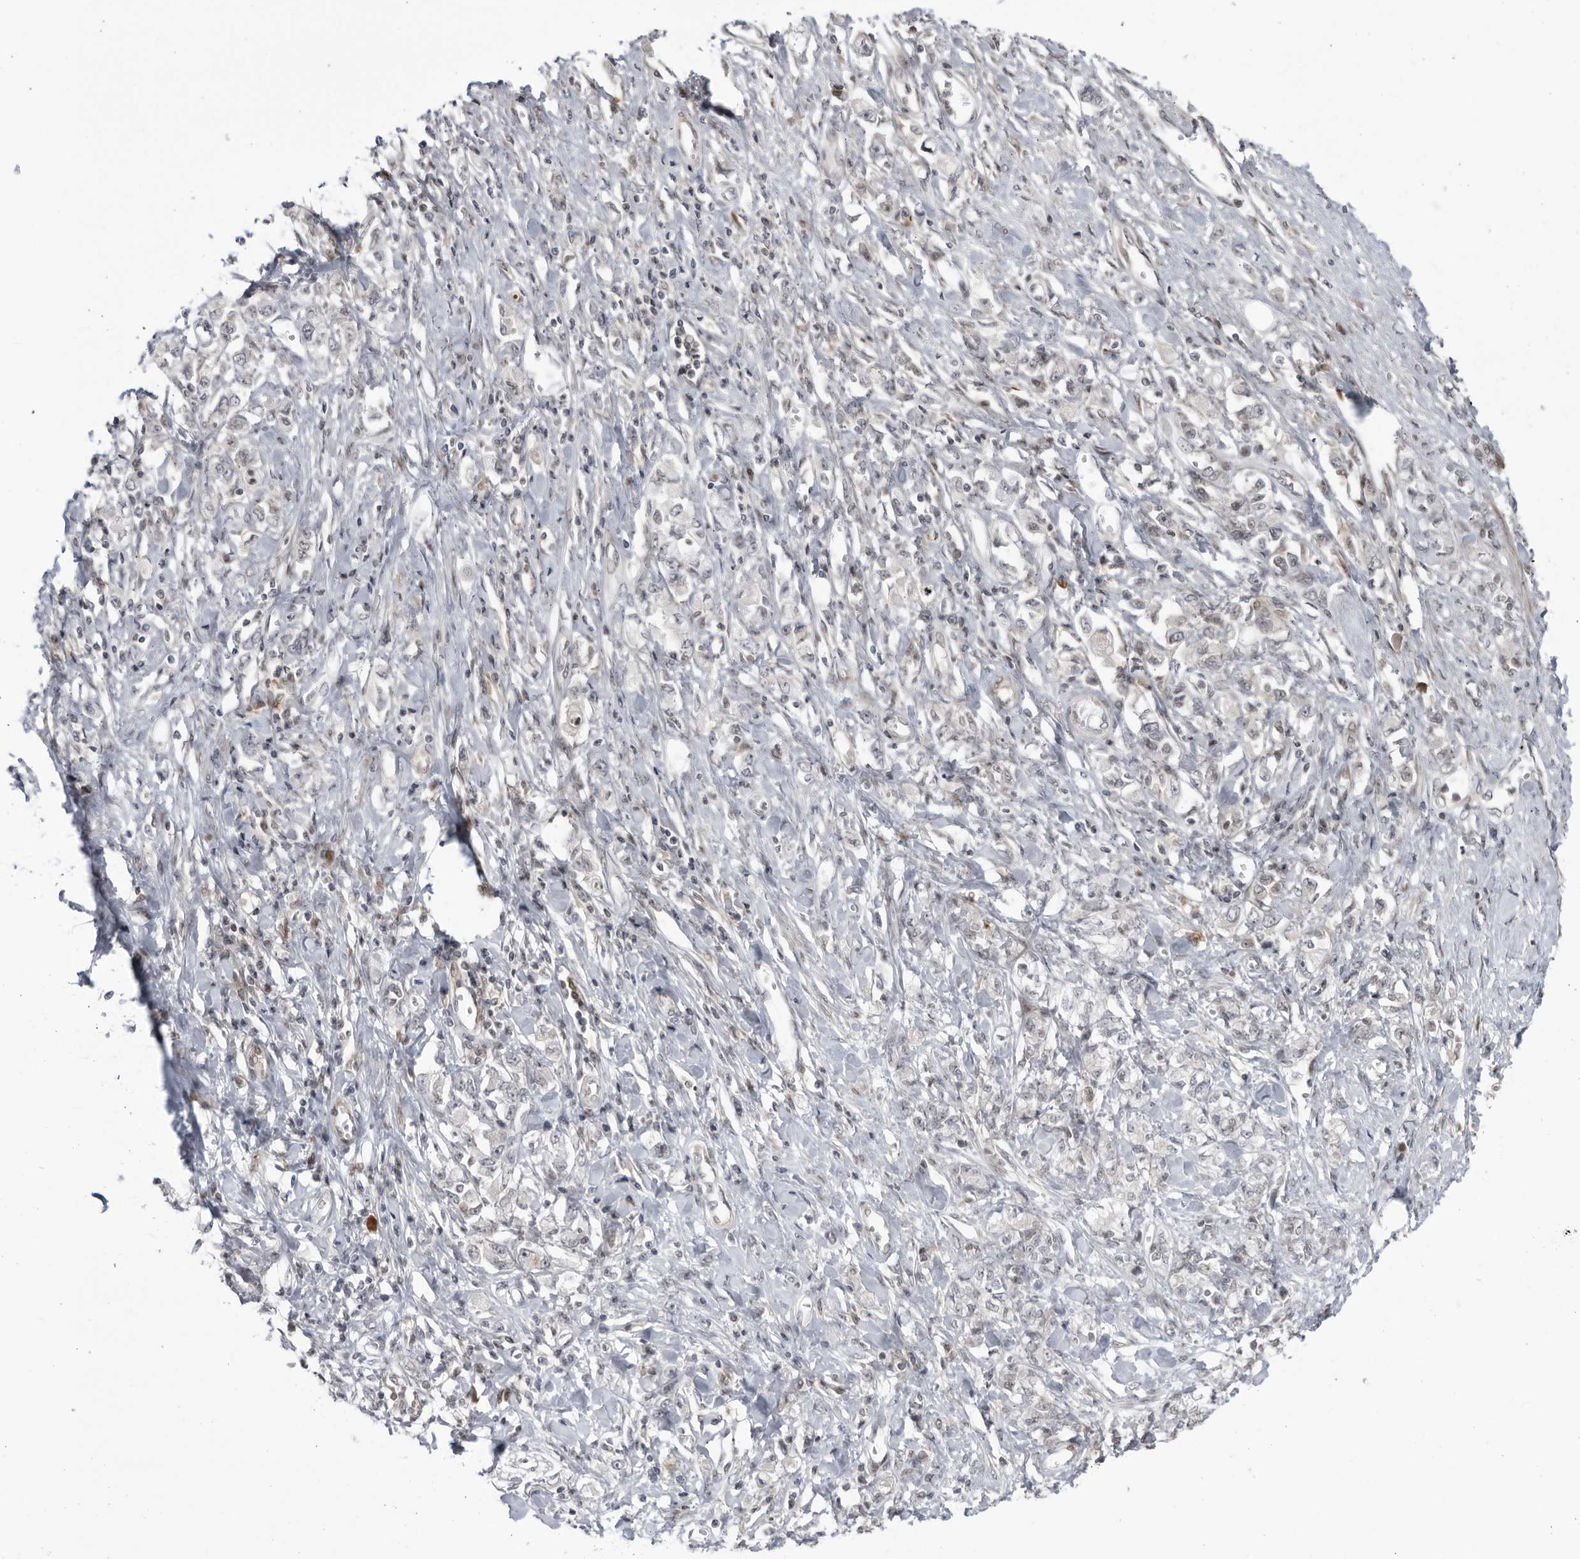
{"staining": {"intensity": "negative", "quantity": "none", "location": "none"}, "tissue": "stomach cancer", "cell_type": "Tumor cells", "image_type": "cancer", "snomed": [{"axis": "morphology", "description": "Adenocarcinoma, NOS"}, {"axis": "topography", "description": "Stomach"}], "caption": "This photomicrograph is of stomach cancer (adenocarcinoma) stained with immunohistochemistry to label a protein in brown with the nuclei are counter-stained blue. There is no expression in tumor cells.", "gene": "DTL", "patient": {"sex": "female", "age": 76}}